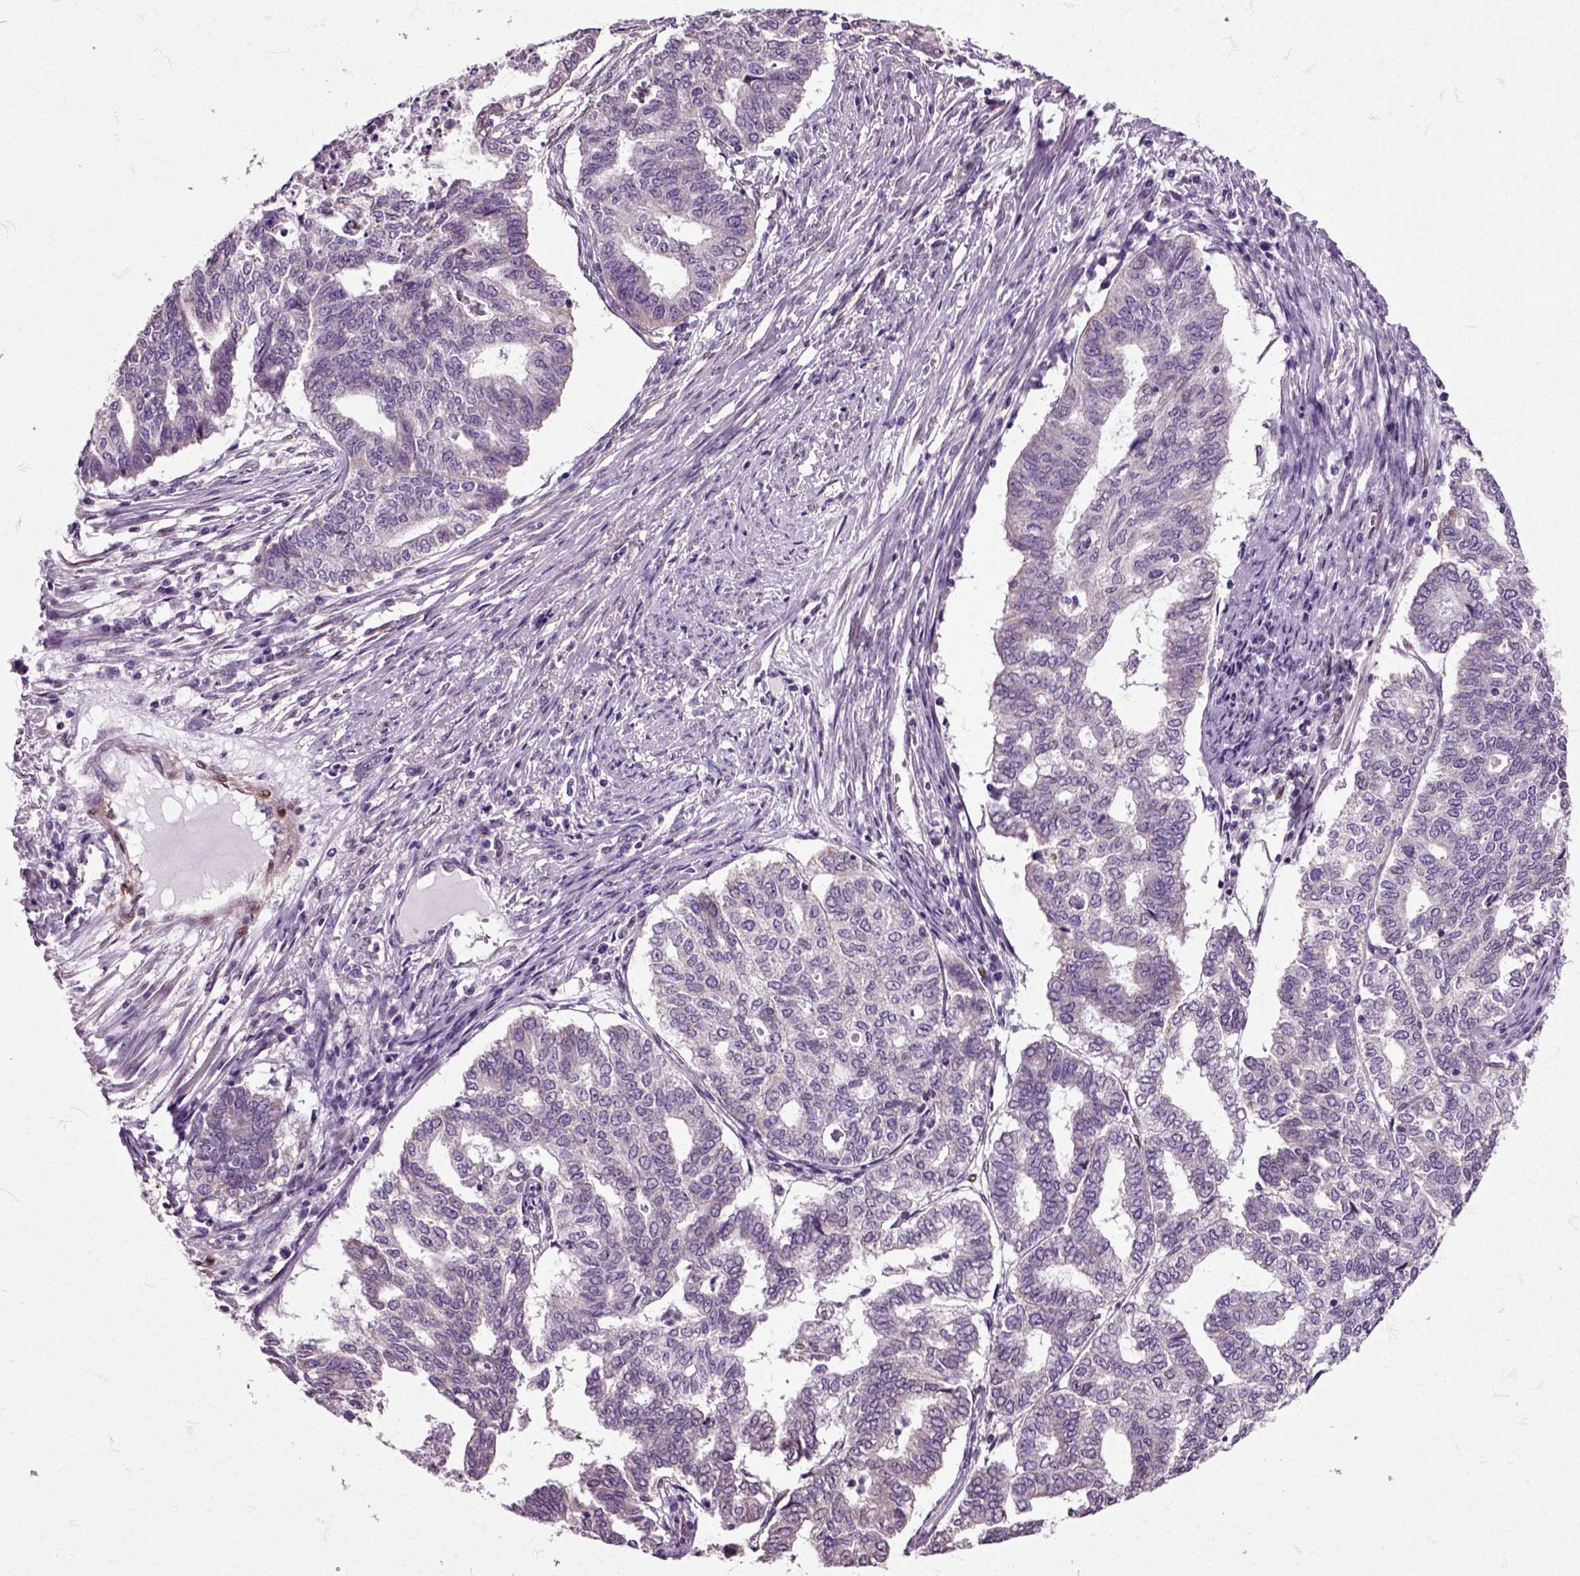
{"staining": {"intensity": "negative", "quantity": "none", "location": "none"}, "tissue": "endometrial cancer", "cell_type": "Tumor cells", "image_type": "cancer", "snomed": [{"axis": "morphology", "description": "Adenocarcinoma, NOS"}, {"axis": "topography", "description": "Endometrium"}], "caption": "Immunohistochemistry (IHC) image of human endometrial cancer stained for a protein (brown), which reveals no staining in tumor cells. (DAB (3,3'-diaminobenzidine) immunohistochemistry (IHC) visualized using brightfield microscopy, high magnification).", "gene": "HSPA2", "patient": {"sex": "female", "age": 79}}